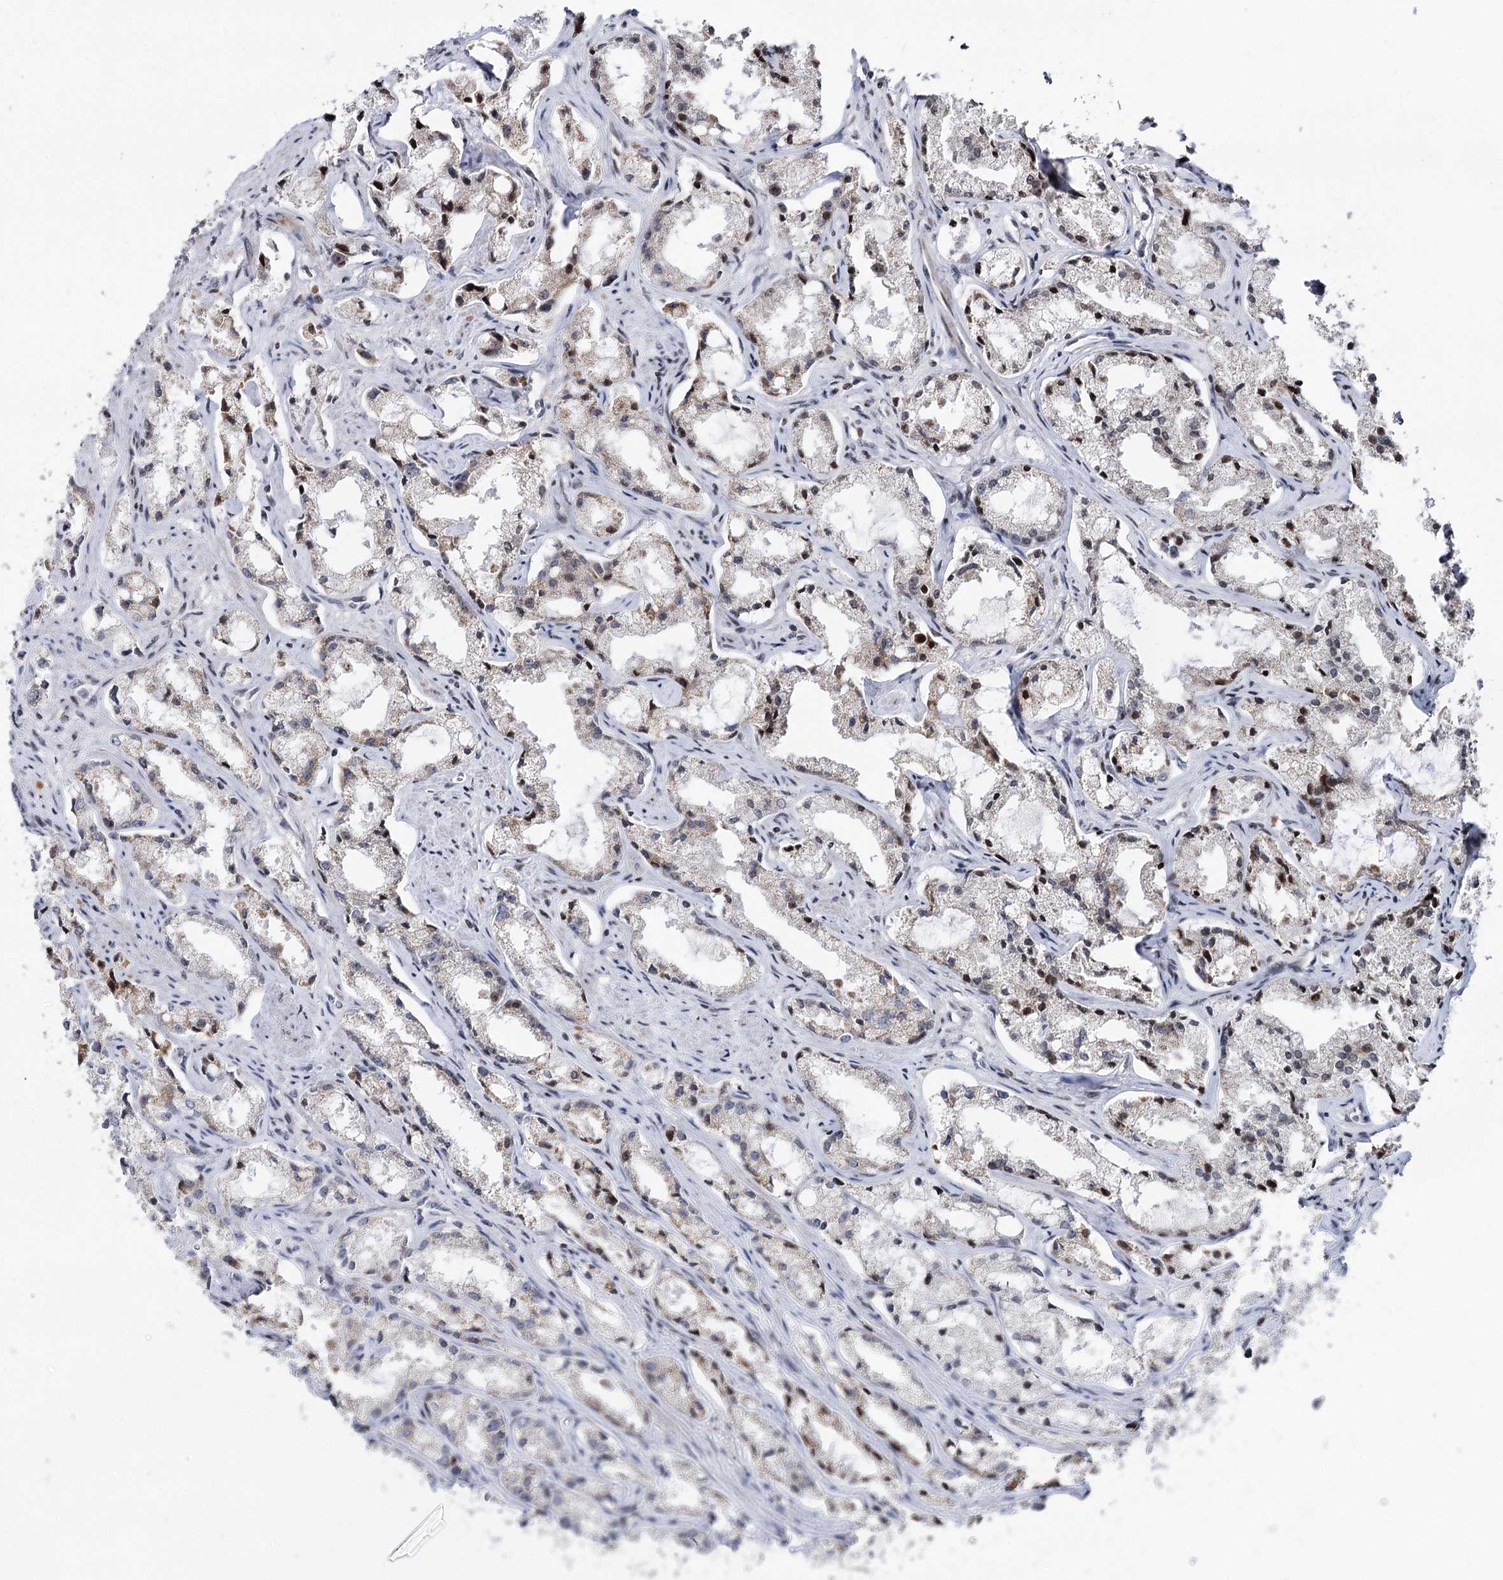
{"staining": {"intensity": "moderate", "quantity": "<25%", "location": "nuclear"}, "tissue": "prostate cancer", "cell_type": "Tumor cells", "image_type": "cancer", "snomed": [{"axis": "morphology", "description": "Adenocarcinoma, High grade"}, {"axis": "topography", "description": "Prostate"}], "caption": "A brown stain highlights moderate nuclear staining of a protein in human prostate cancer tumor cells.", "gene": "PTGR1", "patient": {"sex": "male", "age": 66}}